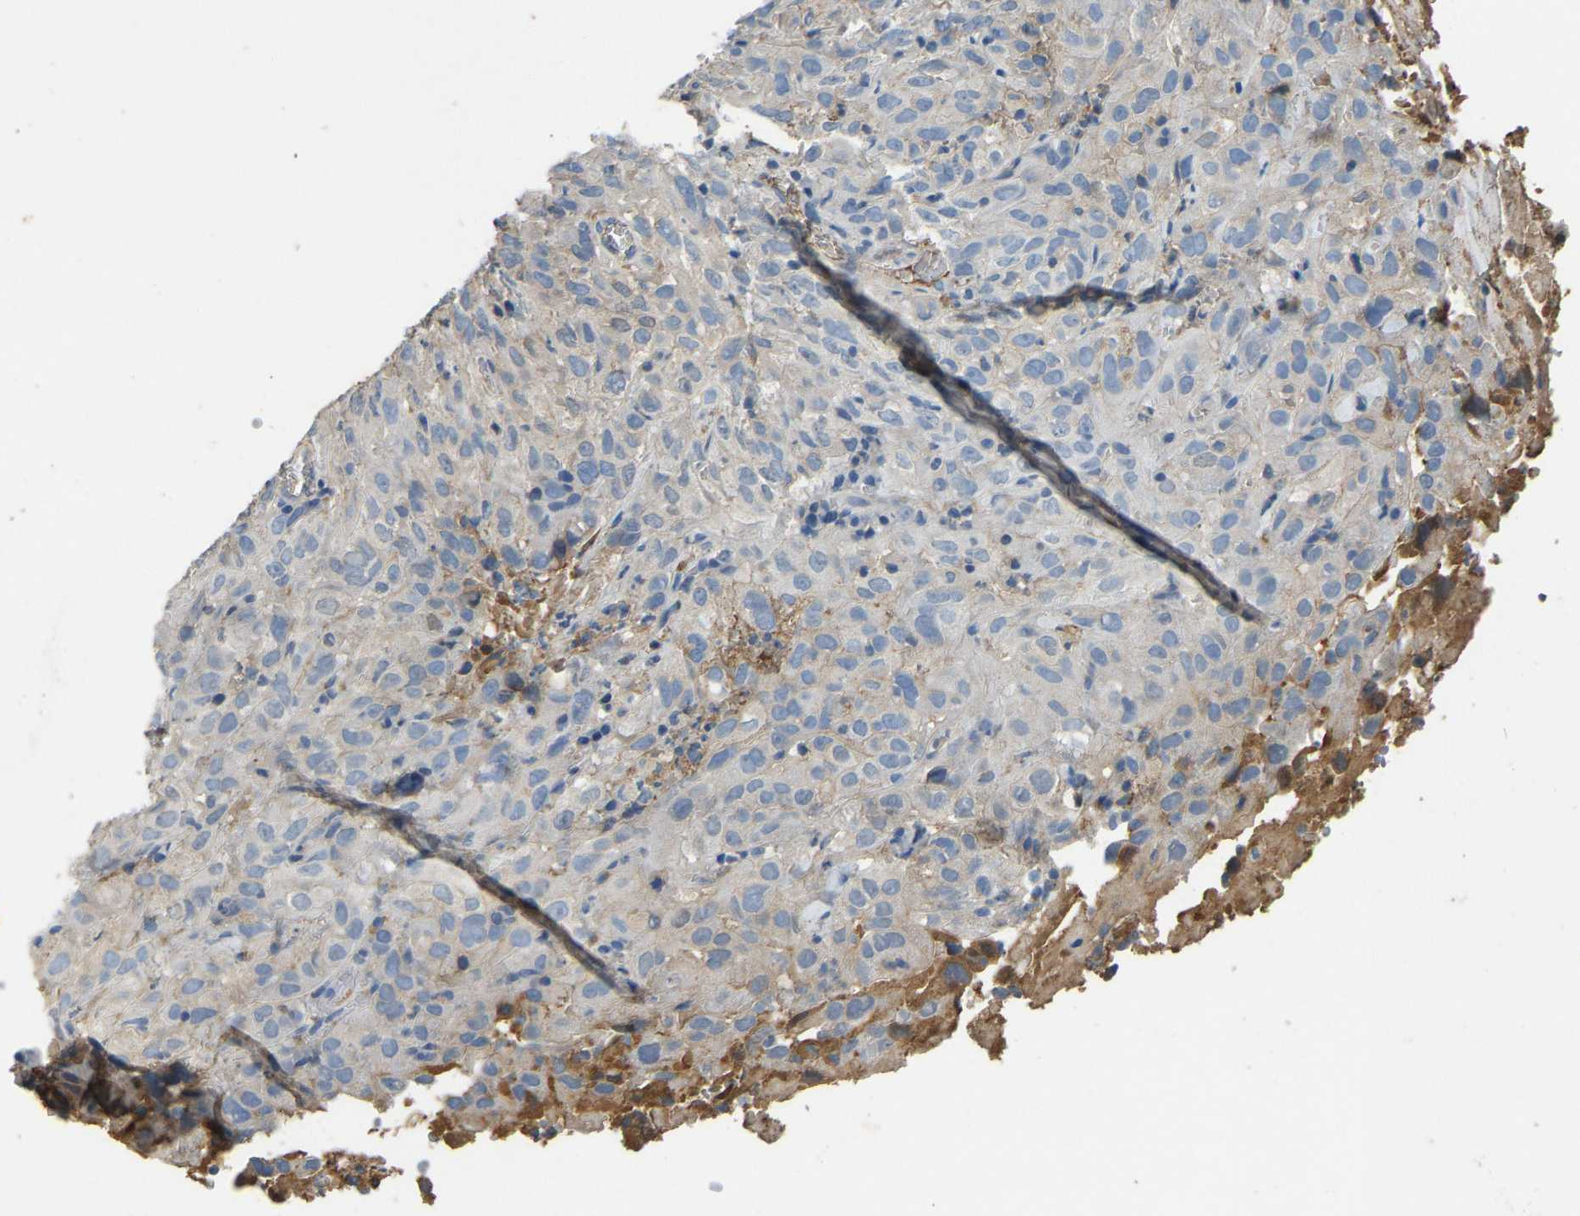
{"staining": {"intensity": "weak", "quantity": "<25%", "location": "cytoplasmic/membranous"}, "tissue": "cervical cancer", "cell_type": "Tumor cells", "image_type": "cancer", "snomed": [{"axis": "morphology", "description": "Squamous cell carcinoma, NOS"}, {"axis": "topography", "description": "Cervix"}], "caption": "High power microscopy histopathology image of an immunohistochemistry photomicrograph of squamous cell carcinoma (cervical), revealing no significant staining in tumor cells.", "gene": "STC1", "patient": {"sex": "female", "age": 32}}